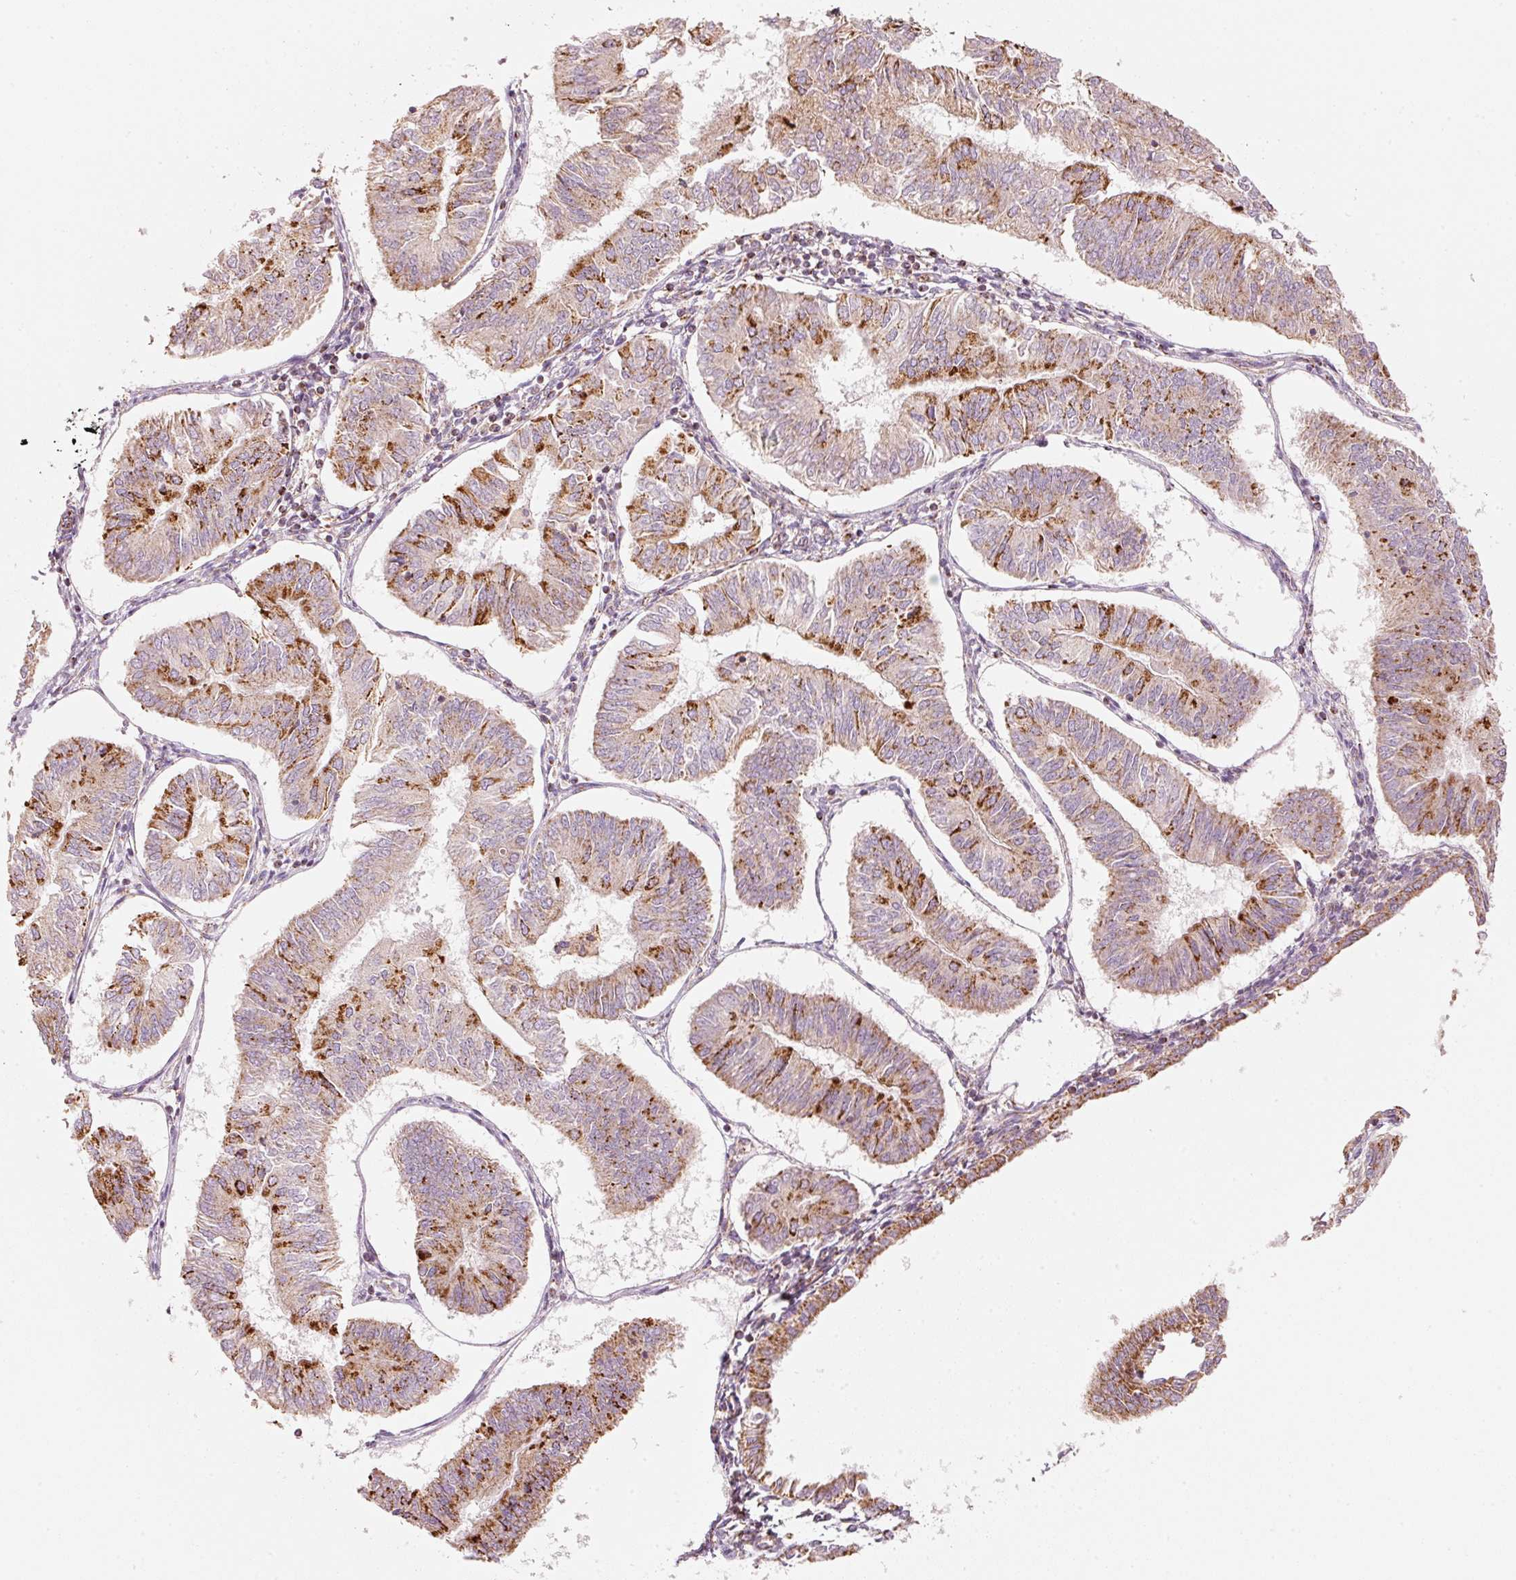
{"staining": {"intensity": "moderate", "quantity": "25%-75%", "location": "cytoplasmic/membranous"}, "tissue": "endometrial cancer", "cell_type": "Tumor cells", "image_type": "cancer", "snomed": [{"axis": "morphology", "description": "Adenocarcinoma, NOS"}, {"axis": "topography", "description": "Endometrium"}], "caption": "Immunohistochemical staining of human endometrial adenocarcinoma shows medium levels of moderate cytoplasmic/membranous staining in about 25%-75% of tumor cells. The protein of interest is shown in brown color, while the nuclei are stained blue.", "gene": "C17orf98", "patient": {"sex": "female", "age": 58}}